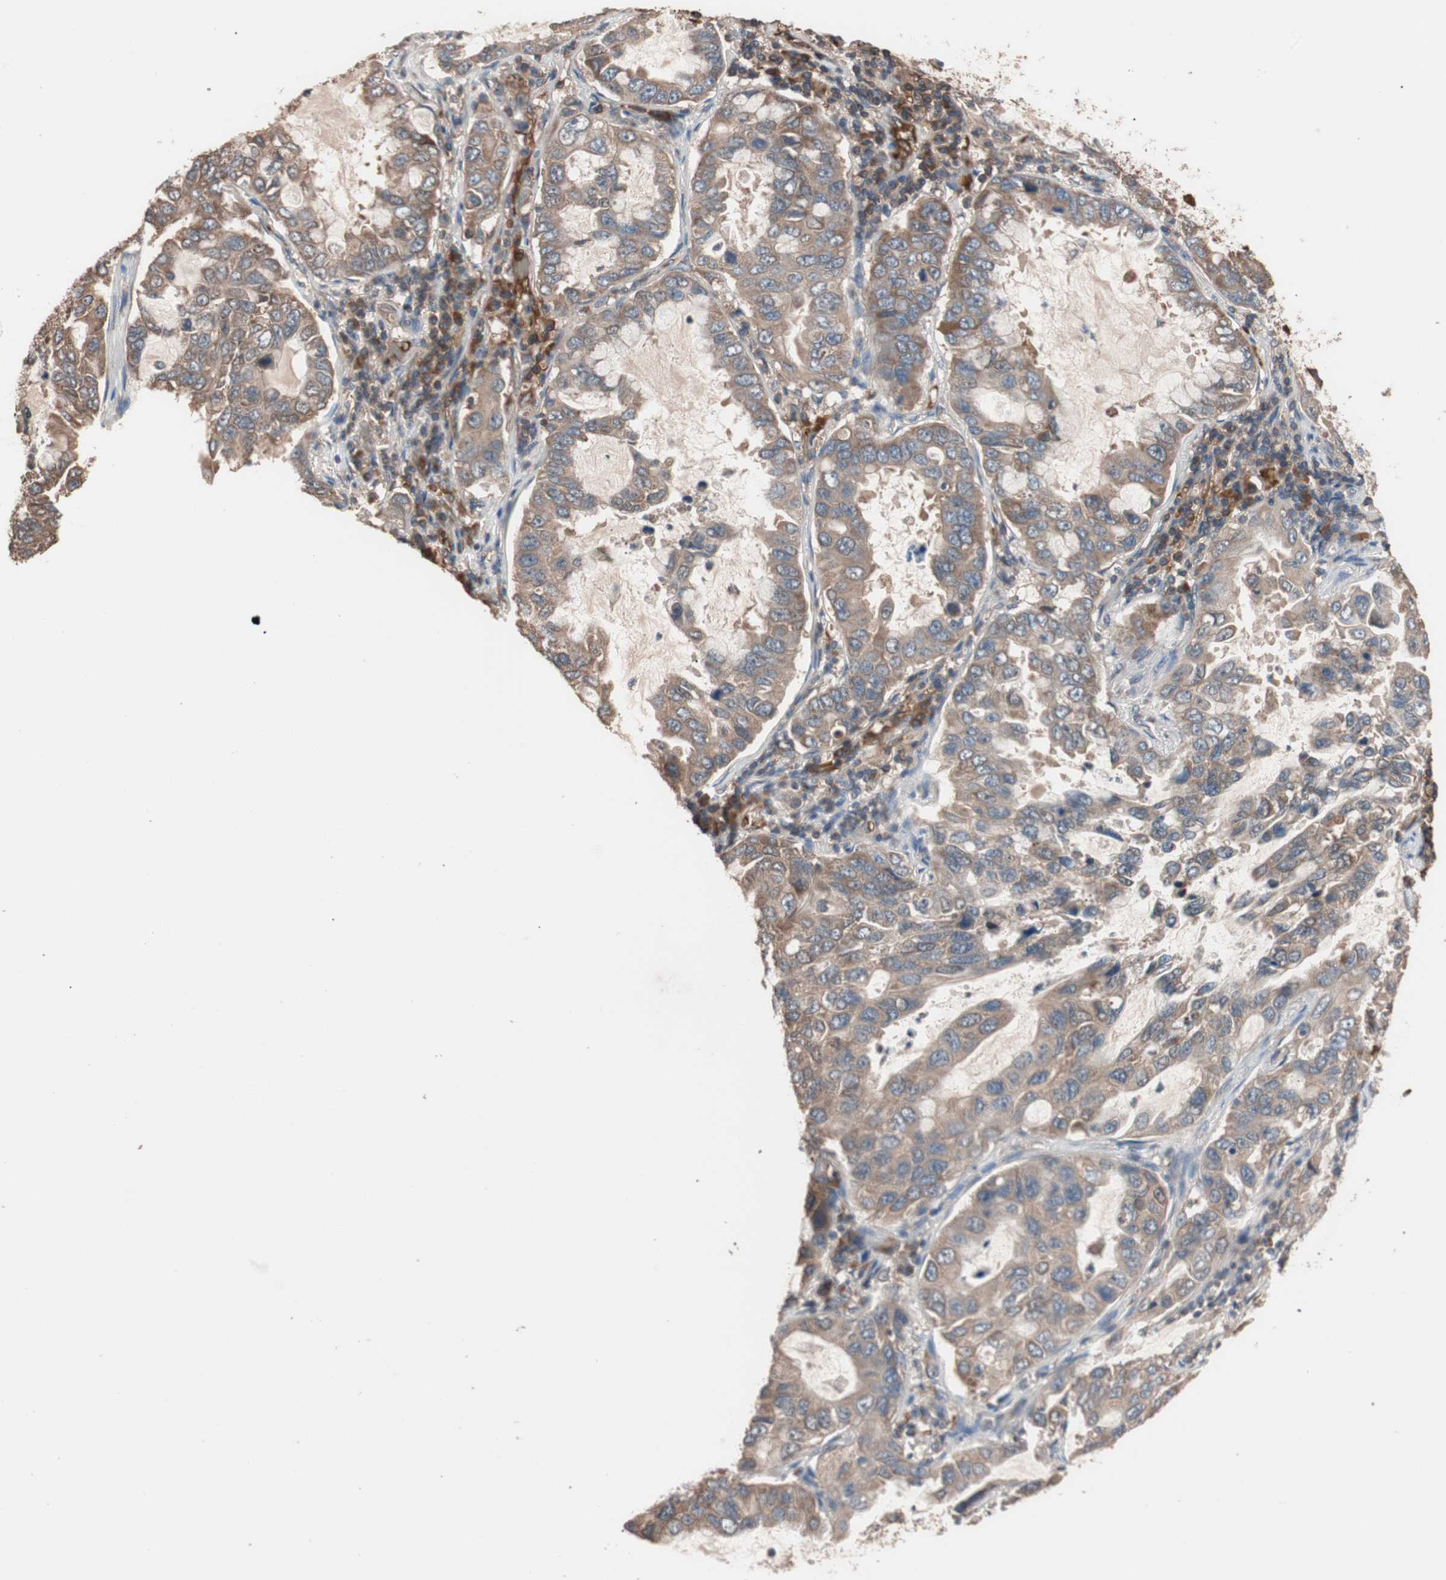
{"staining": {"intensity": "moderate", "quantity": ">75%", "location": "cytoplasmic/membranous"}, "tissue": "lung cancer", "cell_type": "Tumor cells", "image_type": "cancer", "snomed": [{"axis": "morphology", "description": "Adenocarcinoma, NOS"}, {"axis": "topography", "description": "Lung"}], "caption": "Immunohistochemical staining of lung cancer demonstrates medium levels of moderate cytoplasmic/membranous protein positivity in approximately >75% of tumor cells.", "gene": "GLYCTK", "patient": {"sex": "male", "age": 64}}